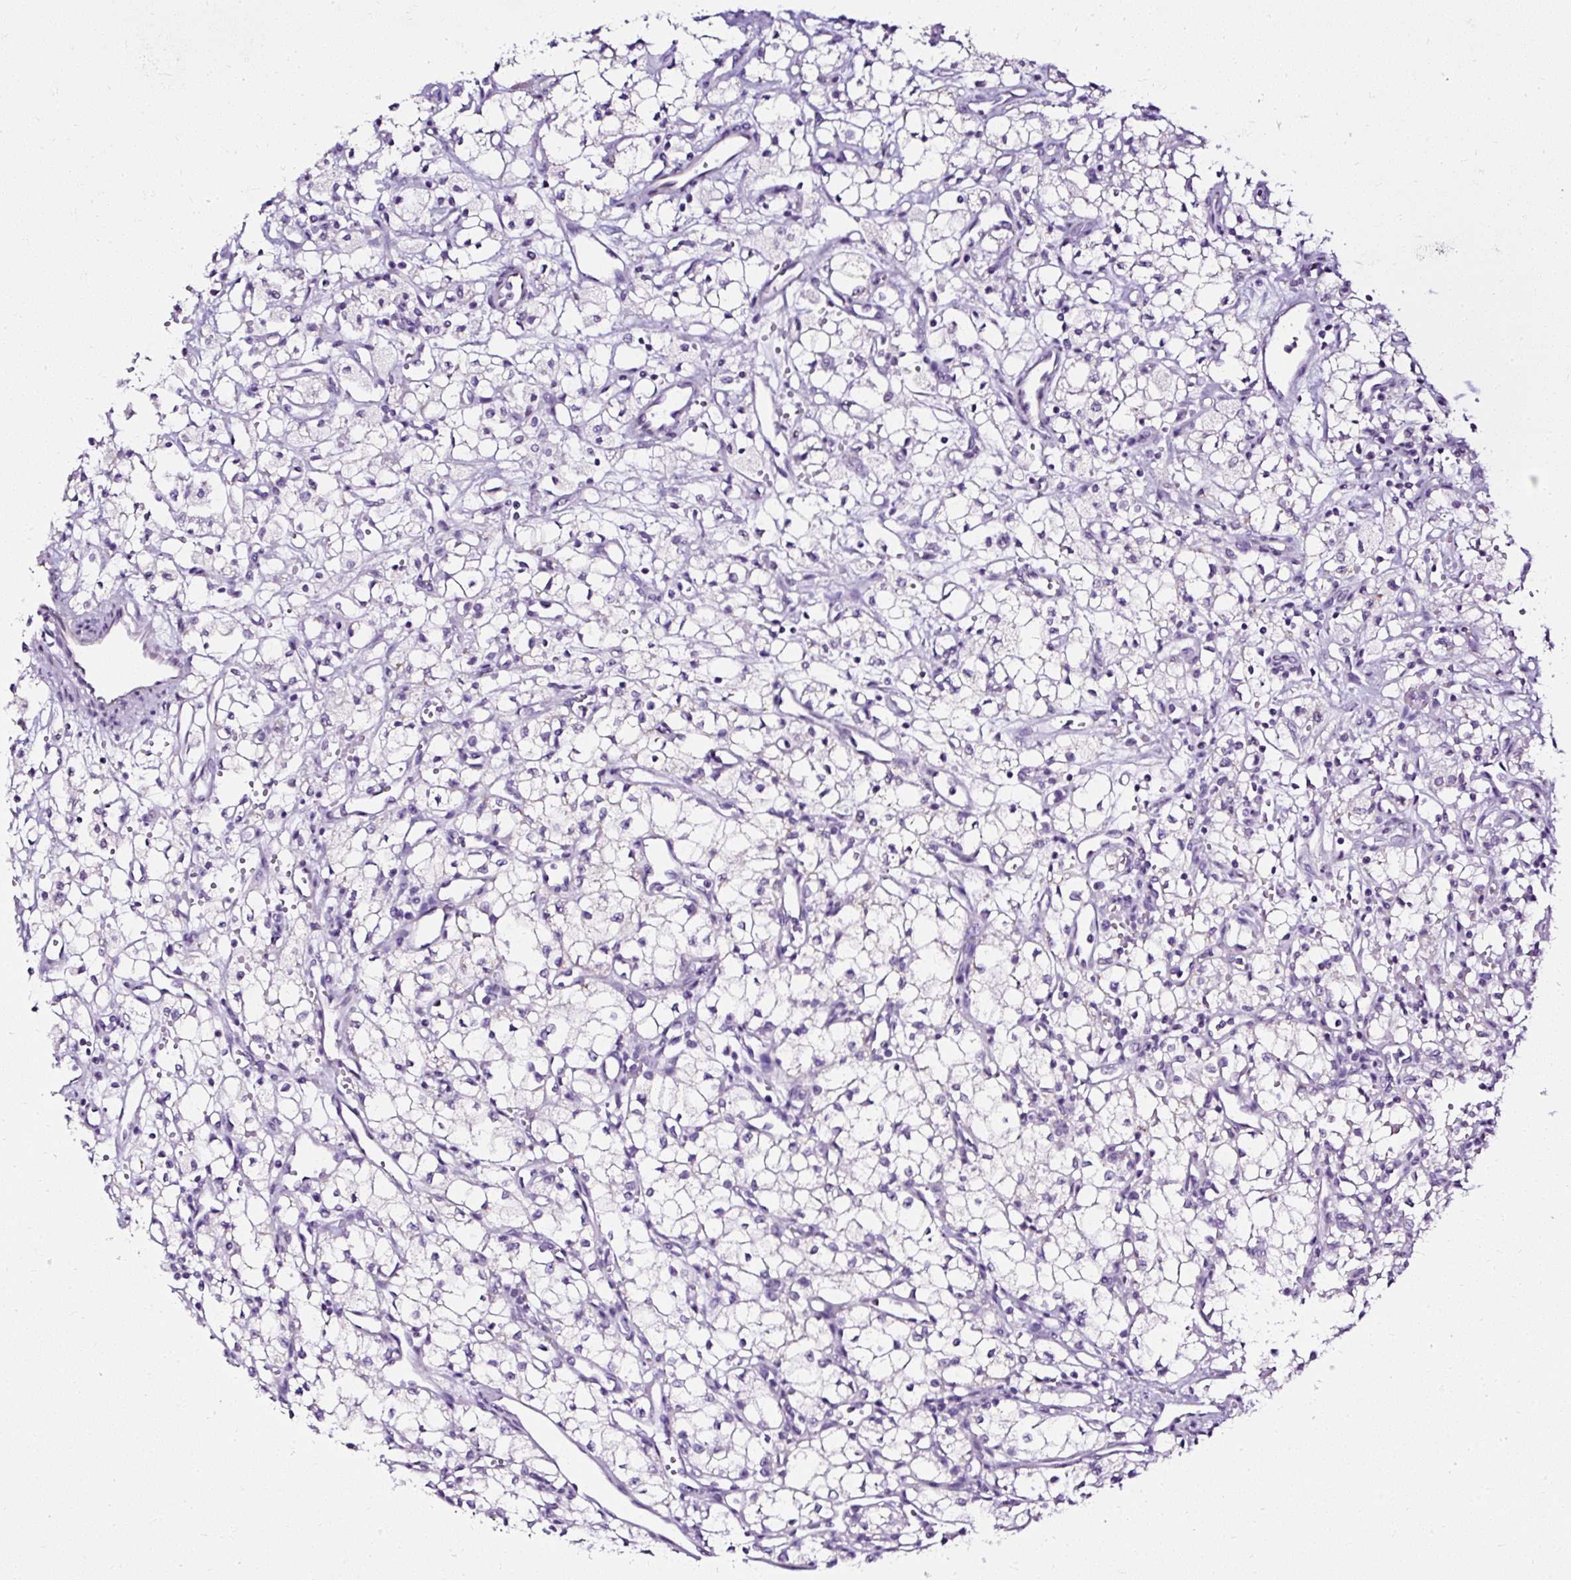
{"staining": {"intensity": "negative", "quantity": "none", "location": "none"}, "tissue": "renal cancer", "cell_type": "Tumor cells", "image_type": "cancer", "snomed": [{"axis": "morphology", "description": "Adenocarcinoma, NOS"}, {"axis": "topography", "description": "Kidney"}], "caption": "This is an immunohistochemistry photomicrograph of renal adenocarcinoma. There is no expression in tumor cells.", "gene": "ATP2A1", "patient": {"sex": "male", "age": 59}}